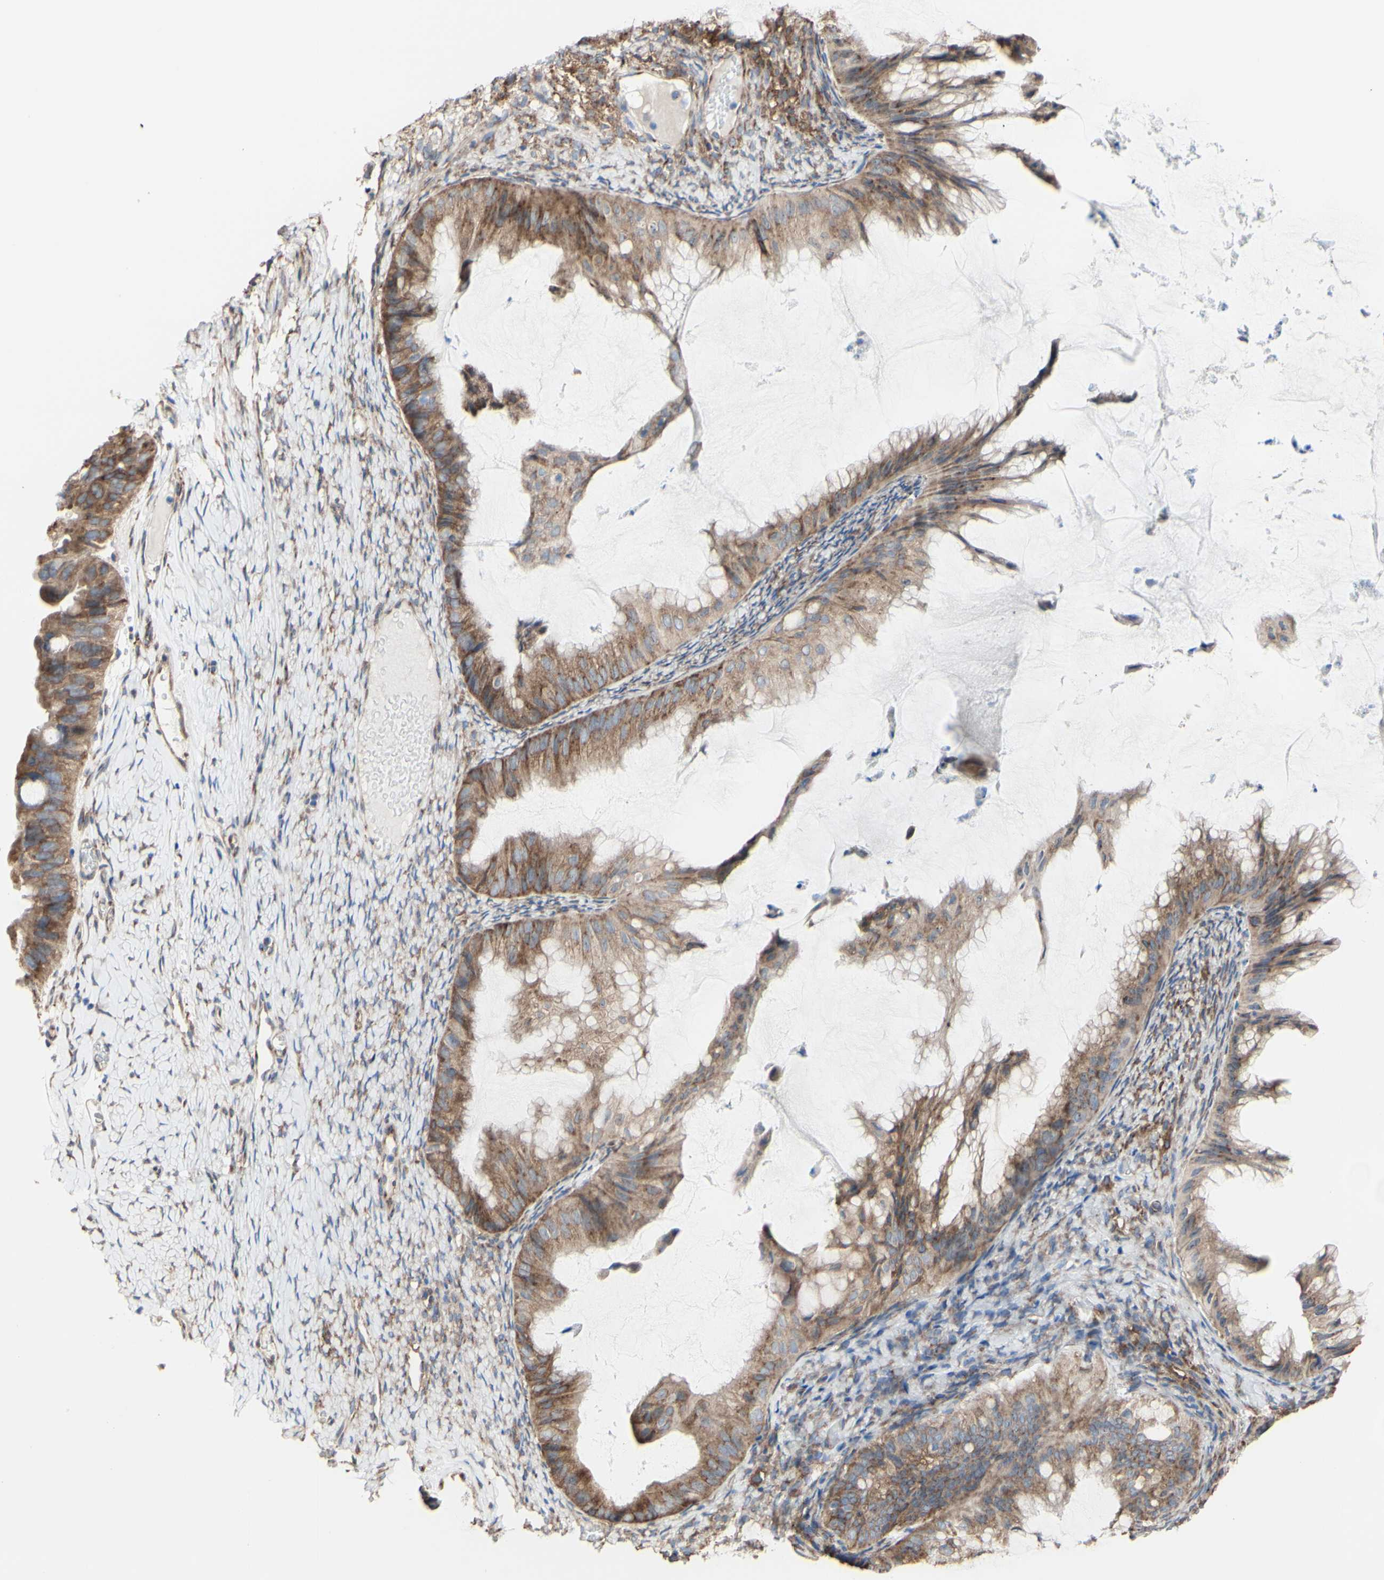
{"staining": {"intensity": "moderate", "quantity": ">75%", "location": "cytoplasmic/membranous"}, "tissue": "ovarian cancer", "cell_type": "Tumor cells", "image_type": "cancer", "snomed": [{"axis": "morphology", "description": "Cystadenocarcinoma, mucinous, NOS"}, {"axis": "topography", "description": "Ovary"}], "caption": "Tumor cells display medium levels of moderate cytoplasmic/membranous staining in approximately >75% of cells in ovarian mucinous cystadenocarcinoma.", "gene": "LRIG3", "patient": {"sex": "female", "age": 61}}